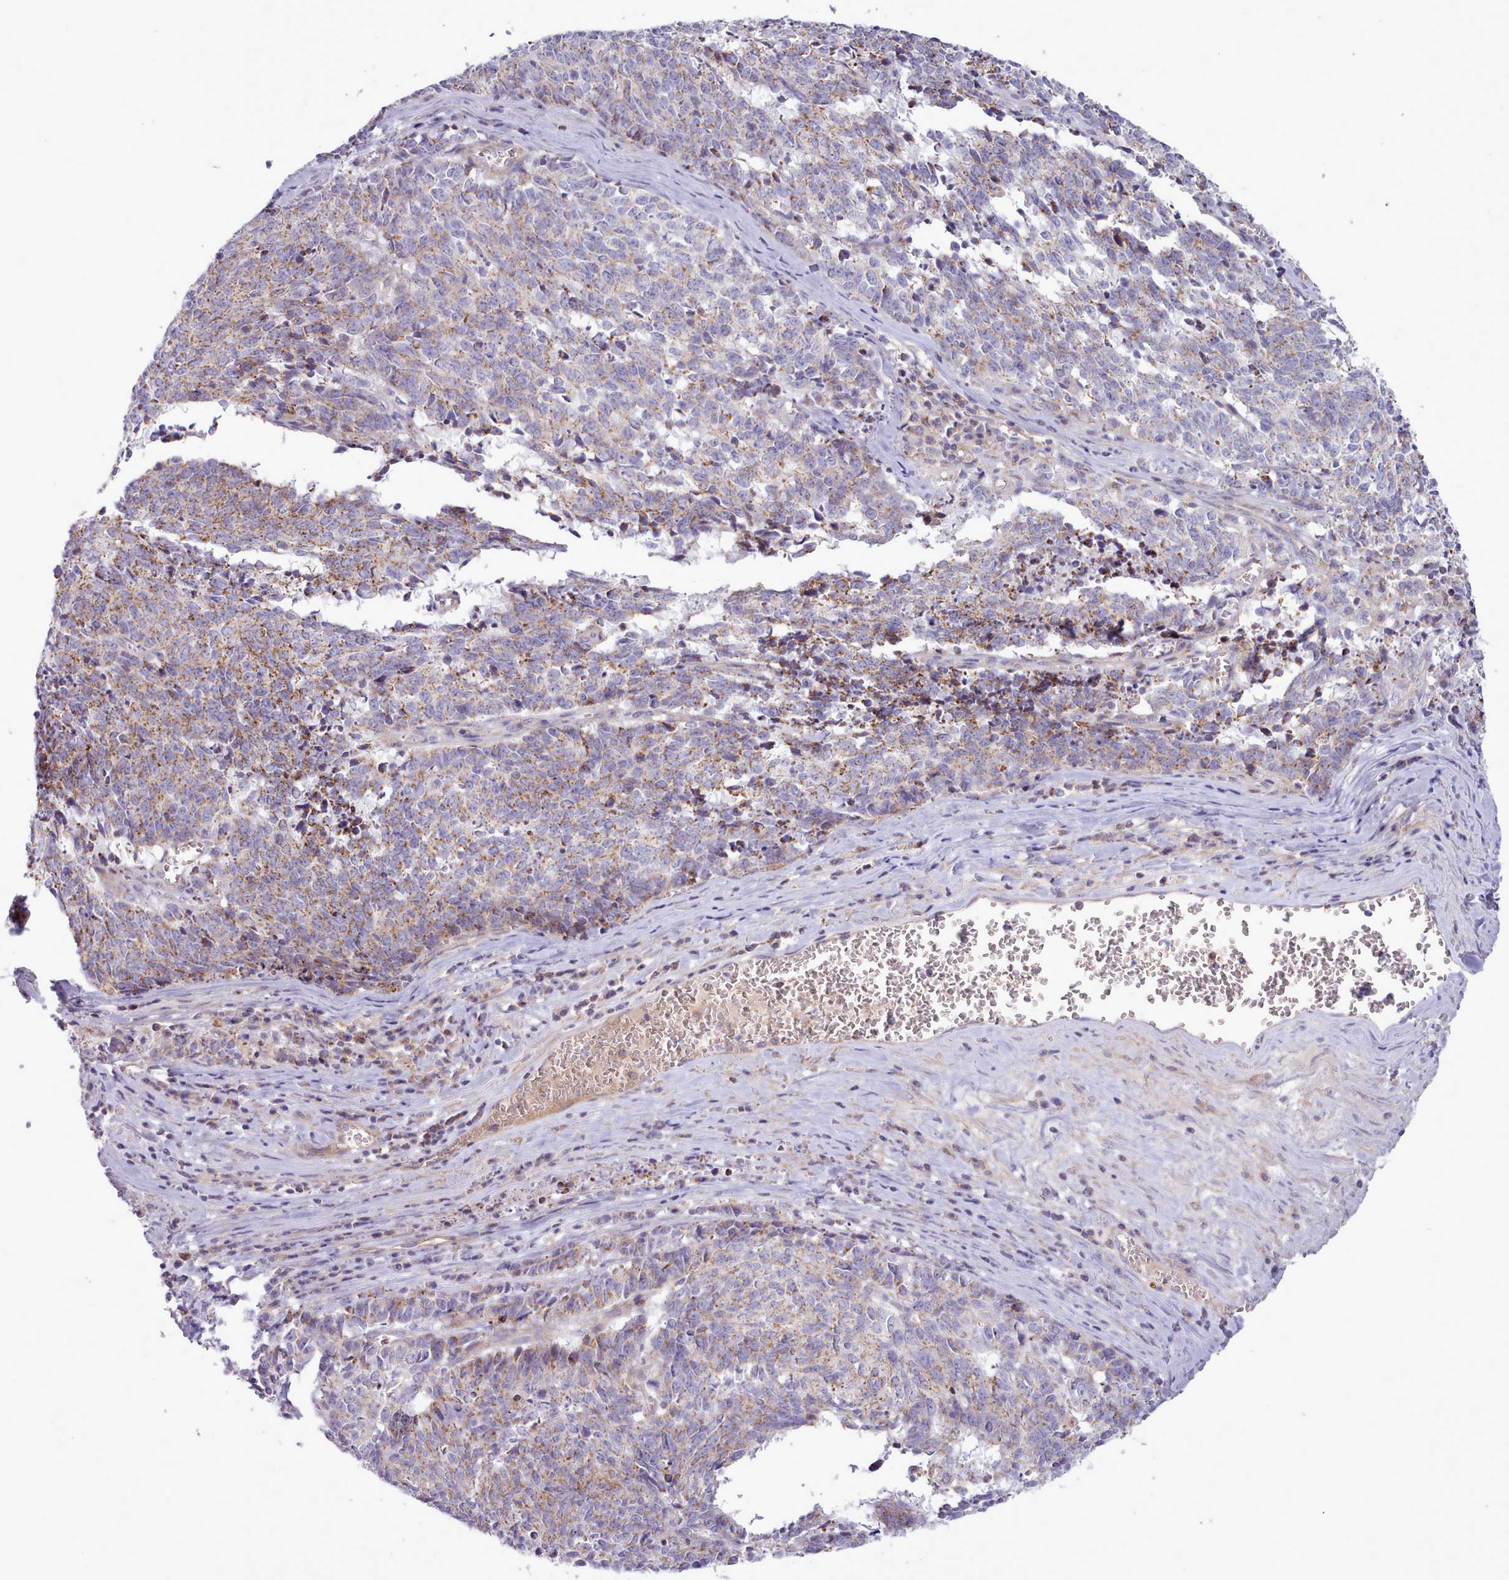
{"staining": {"intensity": "weak", "quantity": "25%-75%", "location": "cytoplasmic/membranous"}, "tissue": "cervical cancer", "cell_type": "Tumor cells", "image_type": "cancer", "snomed": [{"axis": "morphology", "description": "Squamous cell carcinoma, NOS"}, {"axis": "topography", "description": "Cervix"}], "caption": "Protein analysis of cervical cancer (squamous cell carcinoma) tissue shows weak cytoplasmic/membranous expression in approximately 25%-75% of tumor cells.", "gene": "TENT4B", "patient": {"sex": "female", "age": 29}}